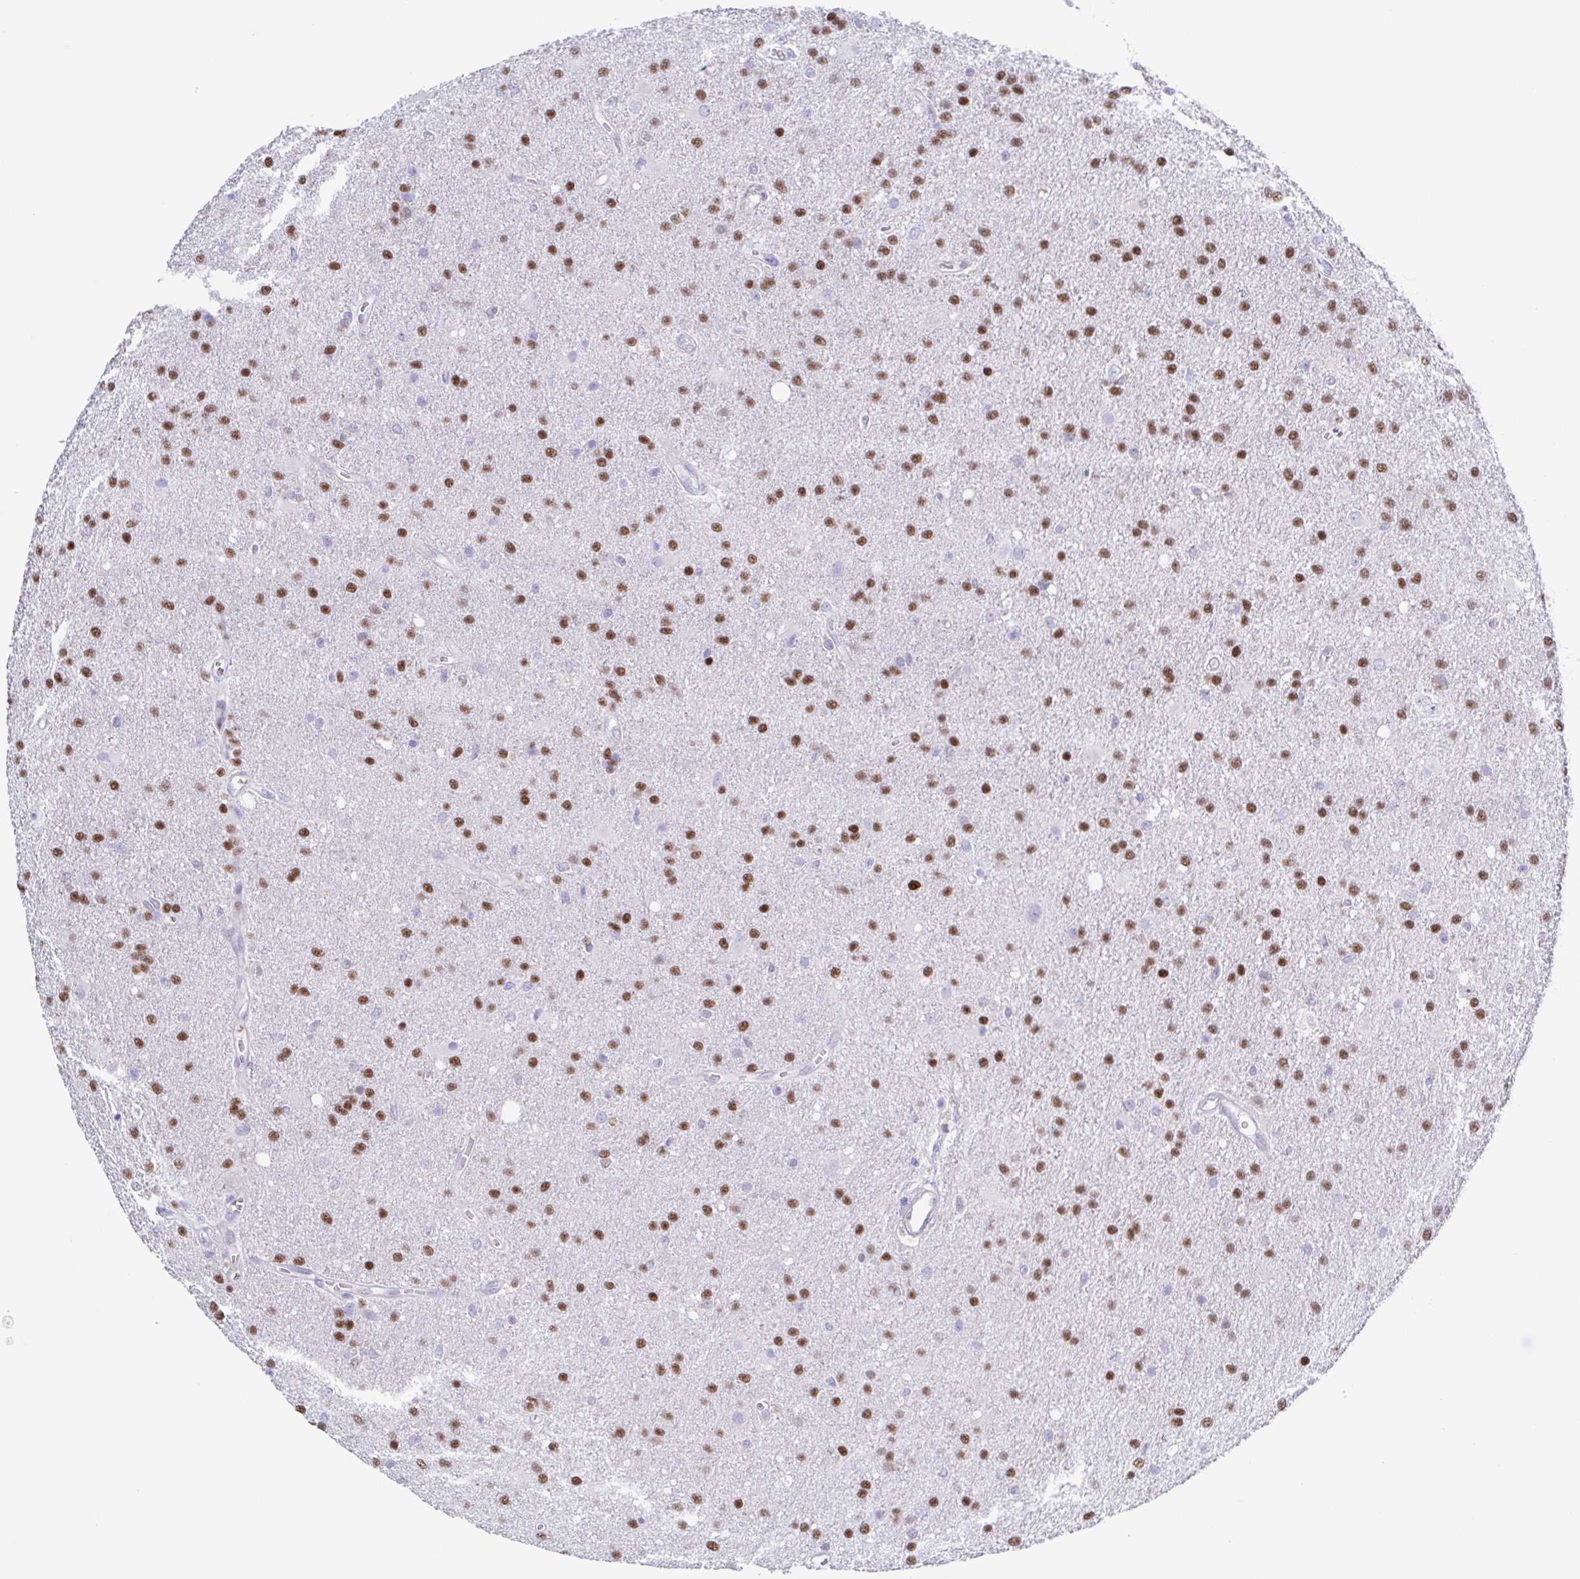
{"staining": {"intensity": "moderate", "quantity": ">75%", "location": "nuclear"}, "tissue": "glioma", "cell_type": "Tumor cells", "image_type": "cancer", "snomed": [{"axis": "morphology", "description": "Glioma, malignant, Low grade"}, {"axis": "topography", "description": "Brain"}], "caption": "Brown immunohistochemical staining in human glioma exhibits moderate nuclear expression in about >75% of tumor cells.", "gene": "PBOV1", "patient": {"sex": "male", "age": 66}}